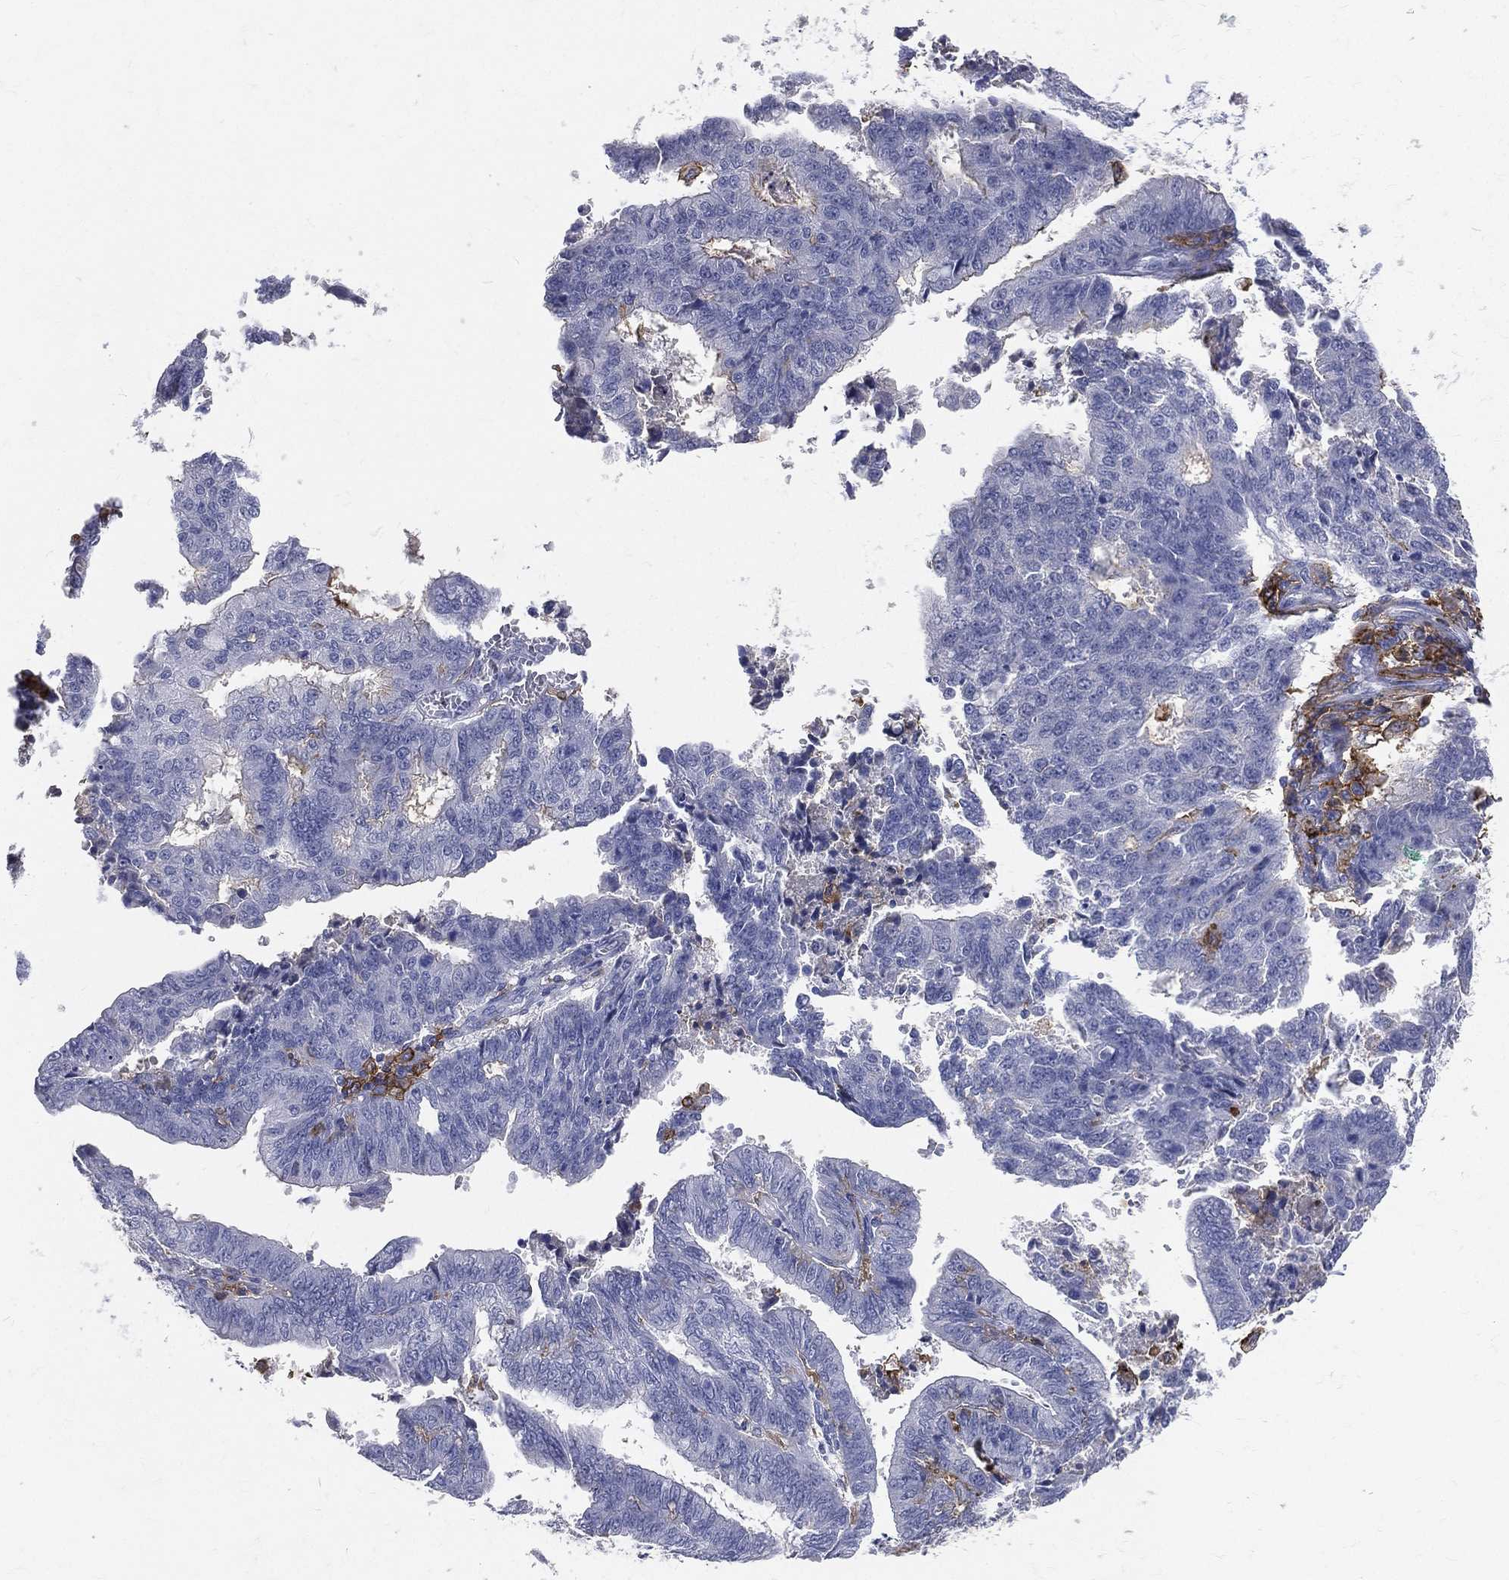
{"staining": {"intensity": "negative", "quantity": "none", "location": "none"}, "tissue": "endometrial cancer", "cell_type": "Tumor cells", "image_type": "cancer", "snomed": [{"axis": "morphology", "description": "Adenocarcinoma, NOS"}, {"axis": "topography", "description": "Endometrium"}], "caption": "Protein analysis of endometrial cancer reveals no significant staining in tumor cells.", "gene": "CD33", "patient": {"sex": "female", "age": 82}}